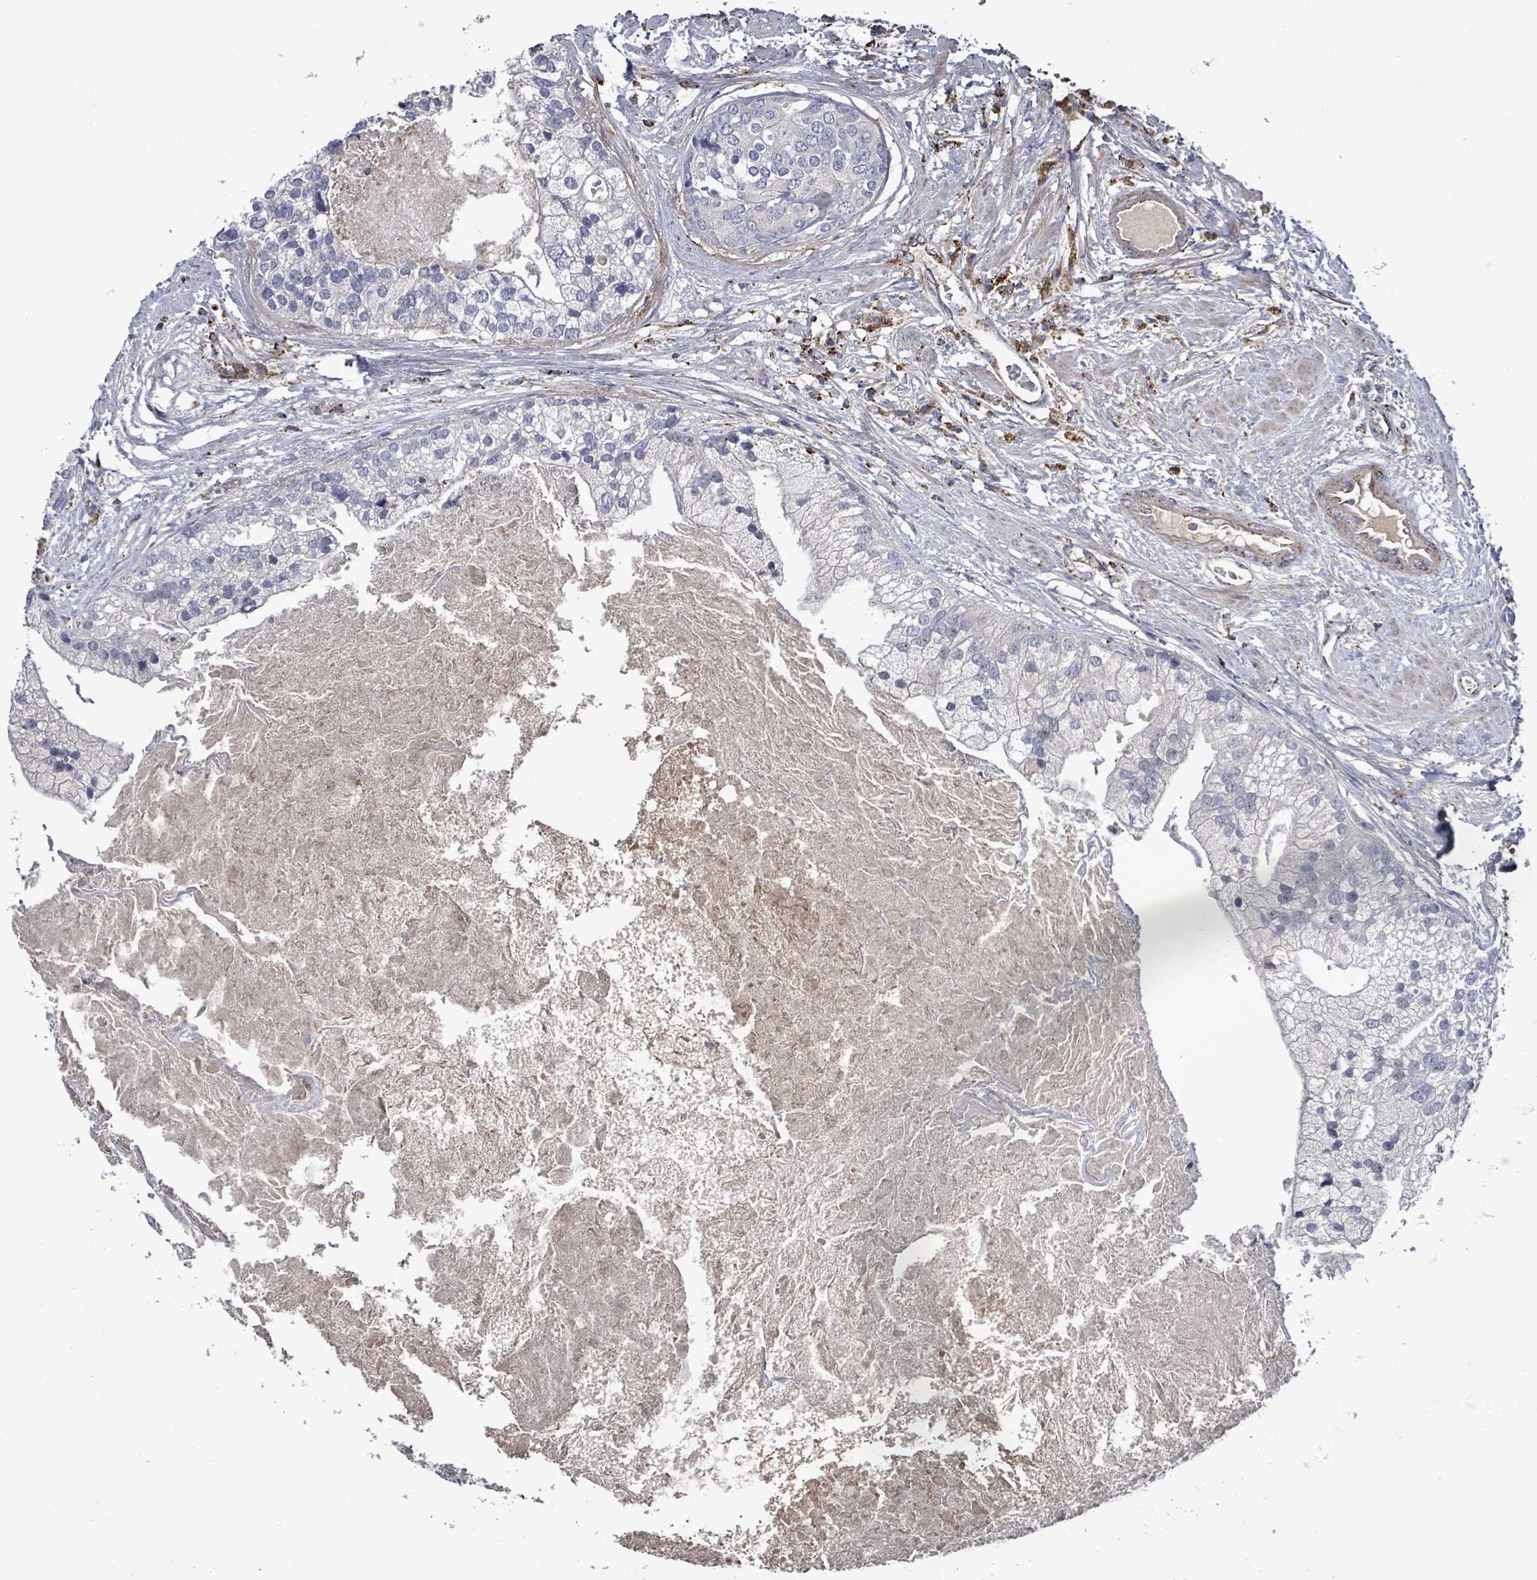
{"staining": {"intensity": "strong", "quantity": "<25%", "location": "cytoplasmic/membranous"}, "tissue": "prostate cancer", "cell_type": "Tumor cells", "image_type": "cancer", "snomed": [{"axis": "morphology", "description": "Adenocarcinoma, High grade"}, {"axis": "topography", "description": "Prostate"}], "caption": "Protein staining demonstrates strong cytoplasmic/membranous positivity in approximately <25% of tumor cells in prostate cancer. The protein is shown in brown color, while the nuclei are stained blue.", "gene": "MTMR12", "patient": {"sex": "male", "age": 62}}